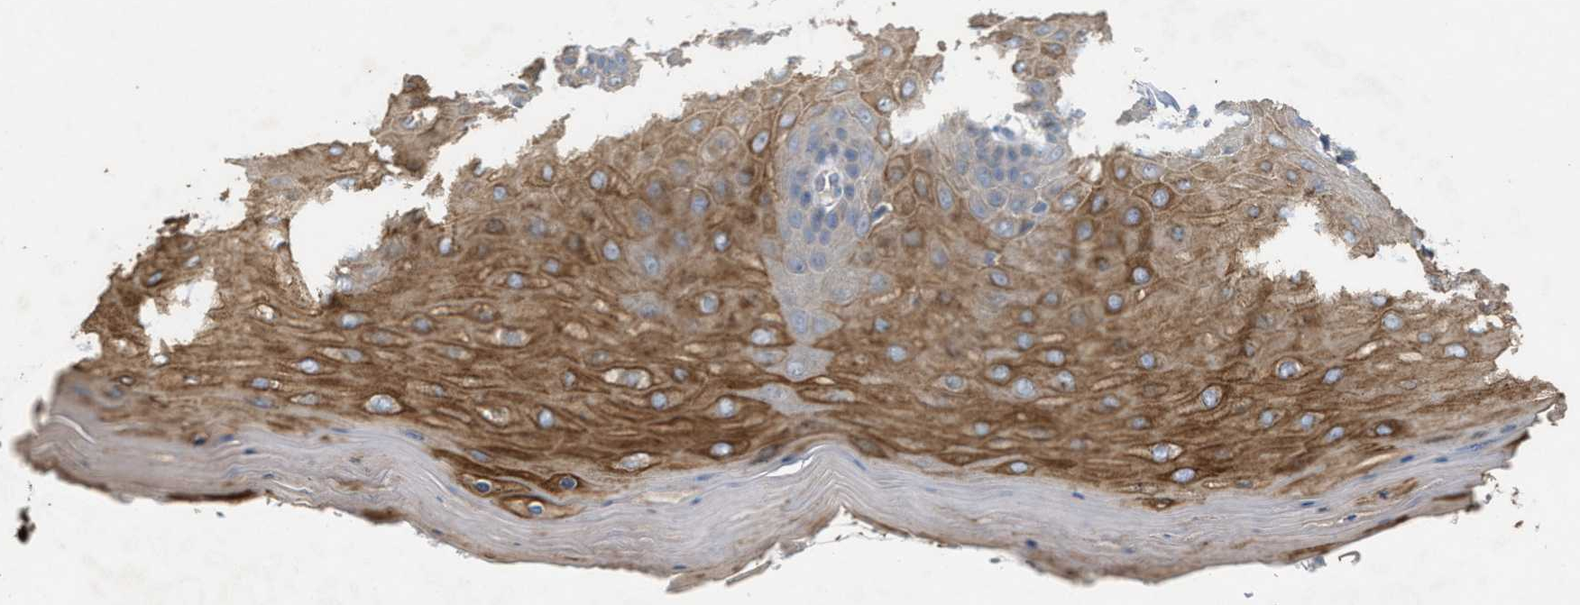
{"staining": {"intensity": "negative", "quantity": "none", "location": "none"}, "tissue": "cervix", "cell_type": "Glandular cells", "image_type": "normal", "snomed": [{"axis": "morphology", "description": "Normal tissue, NOS"}, {"axis": "topography", "description": "Cervix"}], "caption": "High power microscopy image of an immunohistochemistry (IHC) micrograph of unremarkable cervix, revealing no significant positivity in glandular cells.", "gene": "SIK2", "patient": {"sex": "female", "age": 55}}